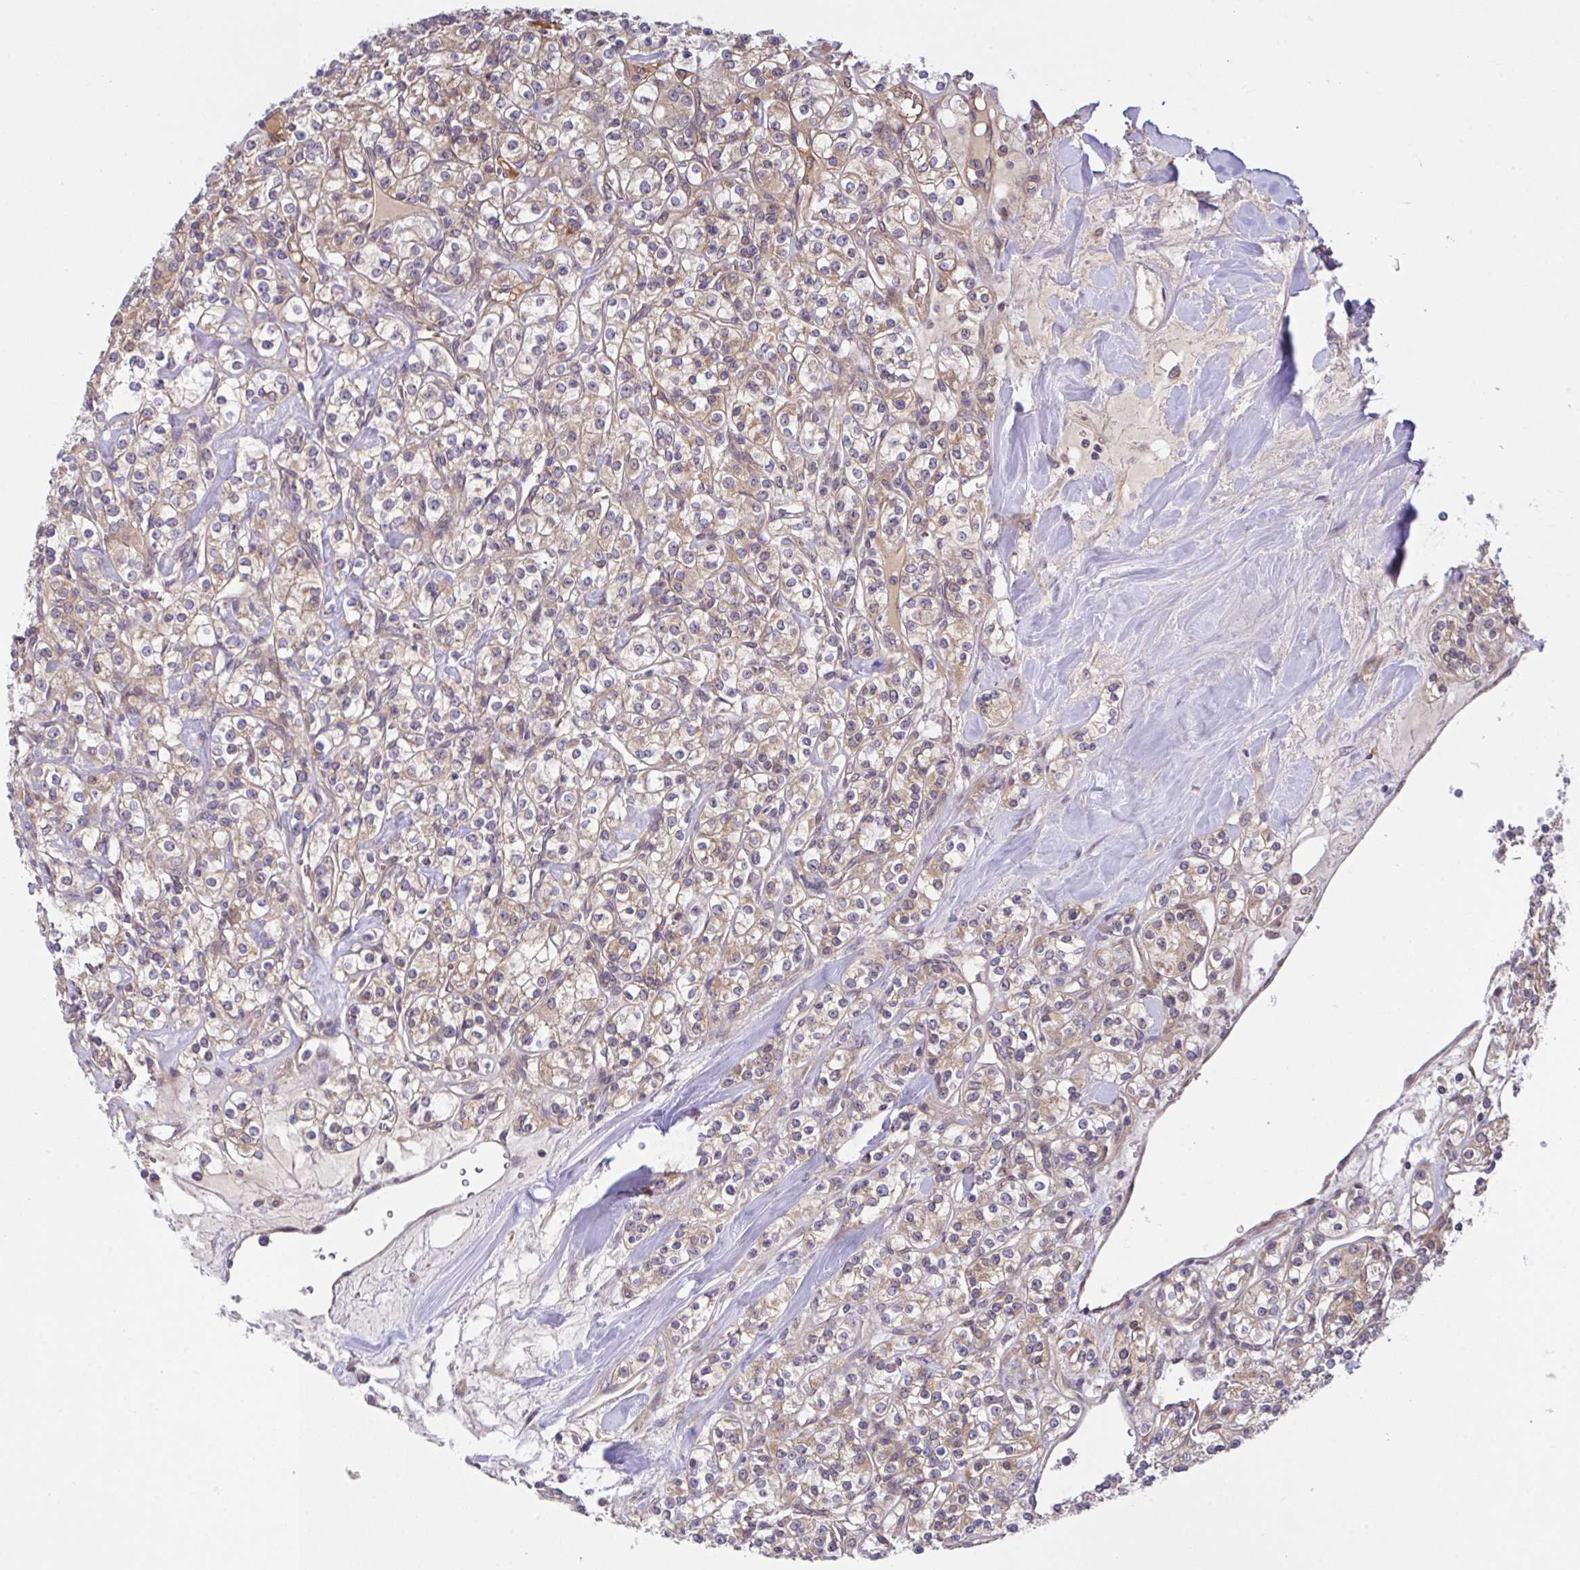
{"staining": {"intensity": "moderate", "quantity": "25%-75%", "location": "cytoplasmic/membranous"}, "tissue": "renal cancer", "cell_type": "Tumor cells", "image_type": "cancer", "snomed": [{"axis": "morphology", "description": "Adenocarcinoma, NOS"}, {"axis": "topography", "description": "Kidney"}], "caption": "Immunohistochemistry (IHC) micrograph of neoplastic tissue: human renal cancer stained using immunohistochemistry exhibits medium levels of moderate protein expression localized specifically in the cytoplasmic/membranous of tumor cells, appearing as a cytoplasmic/membranous brown color.", "gene": "UBE4A", "patient": {"sex": "male", "age": 77}}